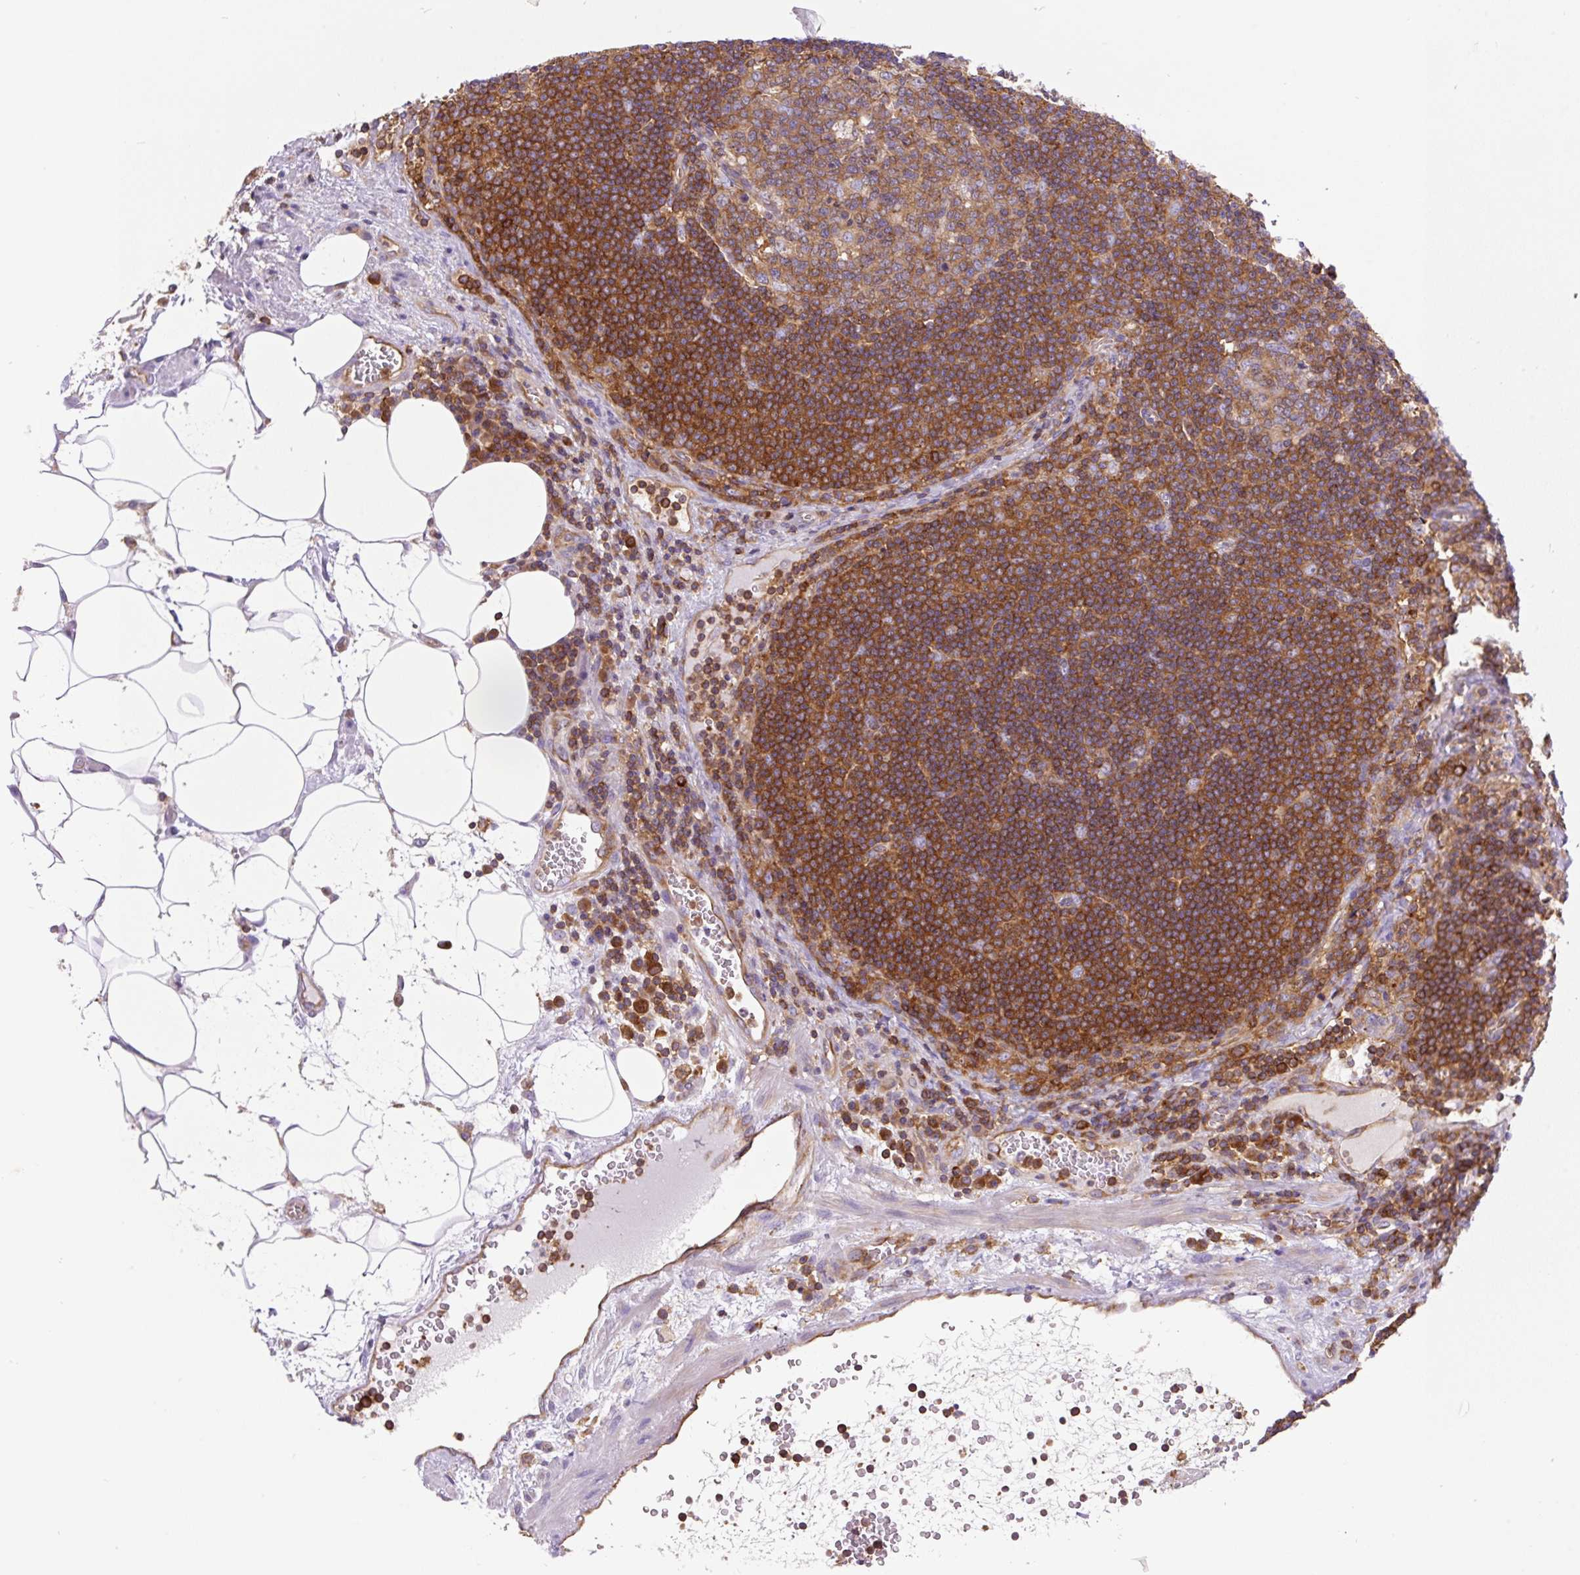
{"staining": {"intensity": "moderate", "quantity": ">75%", "location": "cytoplasmic/membranous"}, "tissue": "lymph node", "cell_type": "Germinal center cells", "image_type": "normal", "snomed": [{"axis": "morphology", "description": "Normal tissue, NOS"}, {"axis": "topography", "description": "Lymph node"}], "caption": "IHC (DAB (3,3'-diaminobenzidine)) staining of normal human lymph node displays moderate cytoplasmic/membranous protein positivity in about >75% of germinal center cells.", "gene": "DNM2", "patient": {"sex": "male", "age": 58}}